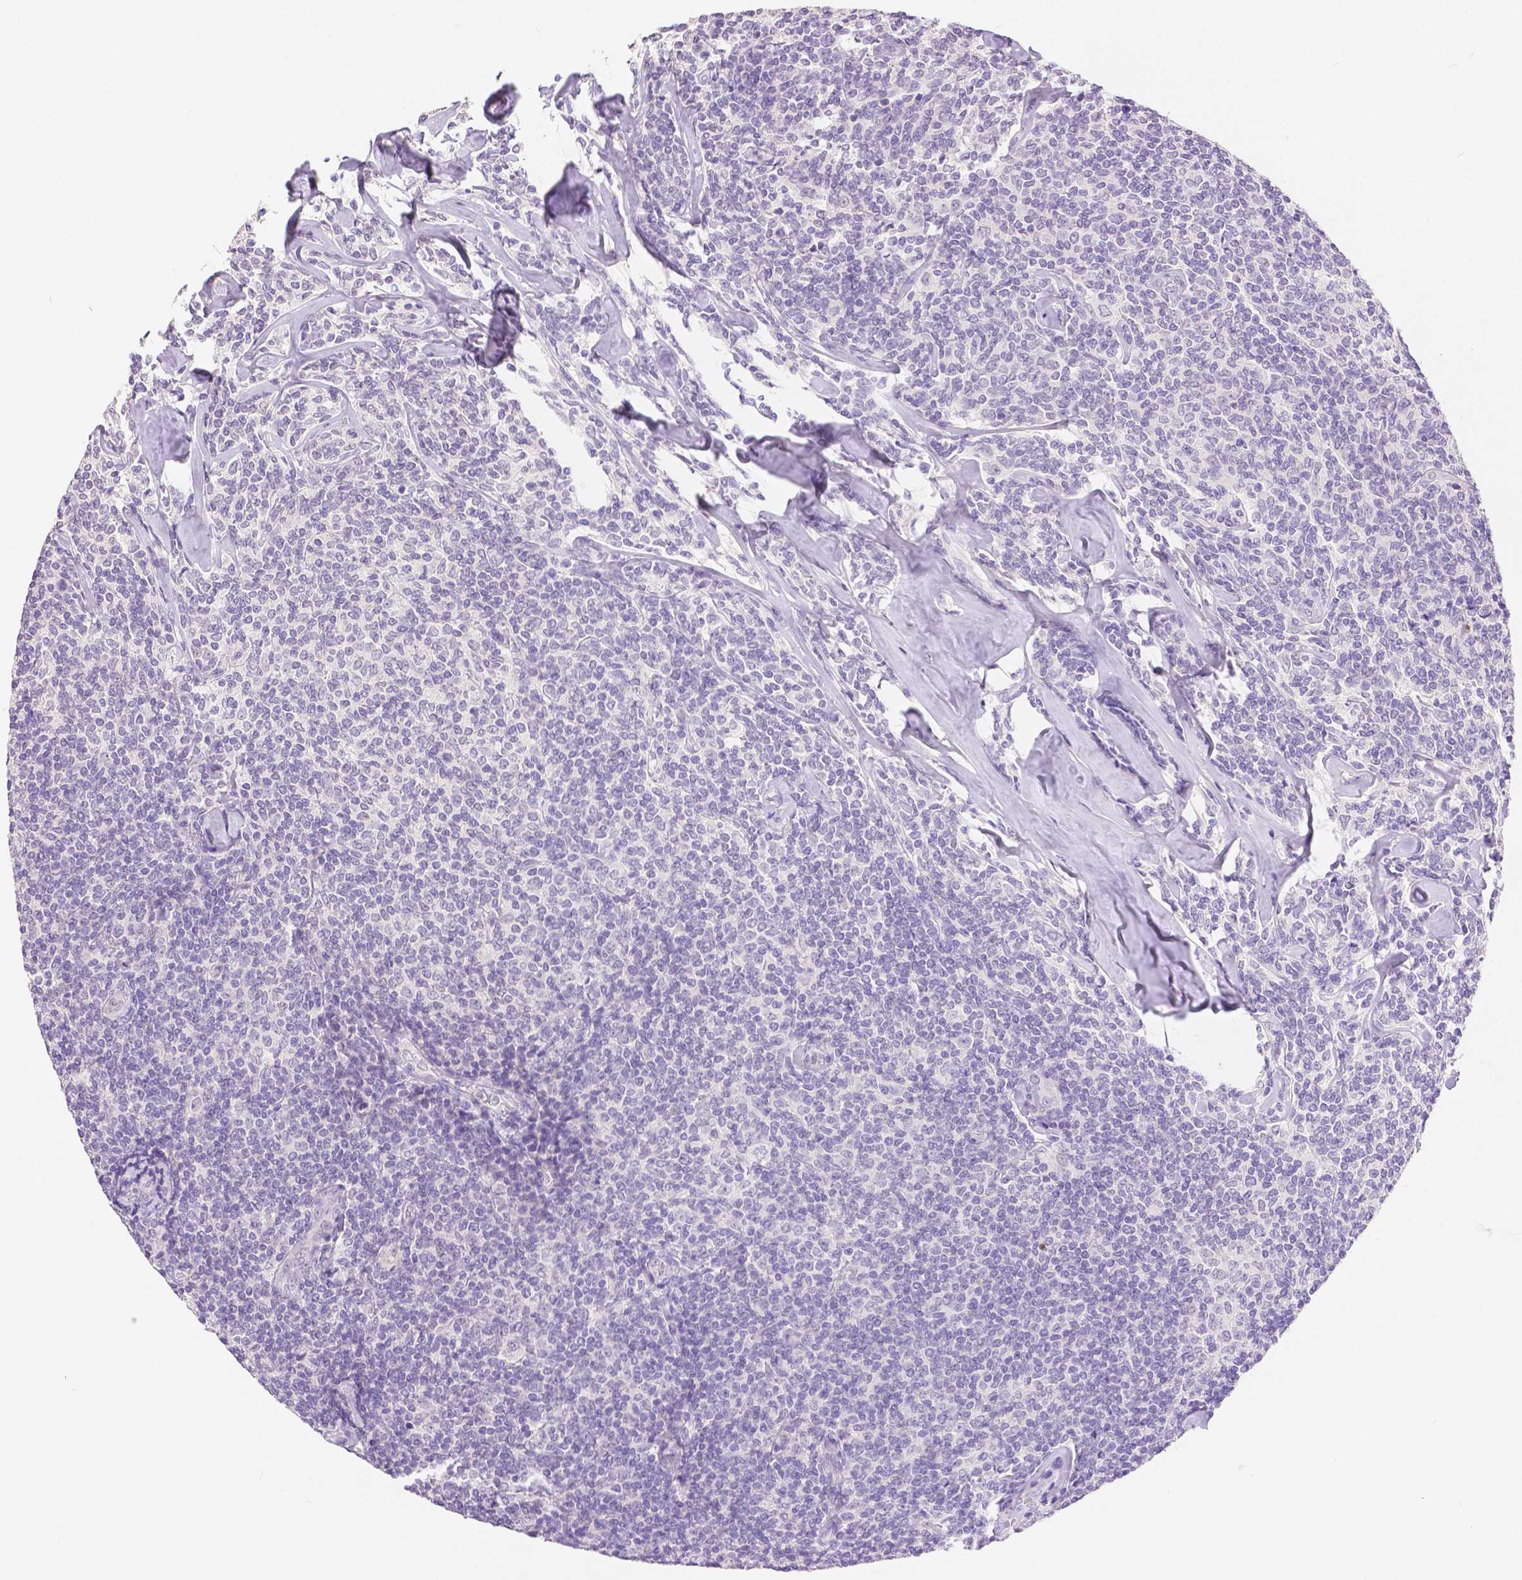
{"staining": {"intensity": "negative", "quantity": "none", "location": "none"}, "tissue": "lymphoma", "cell_type": "Tumor cells", "image_type": "cancer", "snomed": [{"axis": "morphology", "description": "Malignant lymphoma, non-Hodgkin's type, Low grade"}, {"axis": "topography", "description": "Lymph node"}], "caption": "This is an immunohistochemistry micrograph of human lymphoma. There is no positivity in tumor cells.", "gene": "HNF1B", "patient": {"sex": "female", "age": 56}}